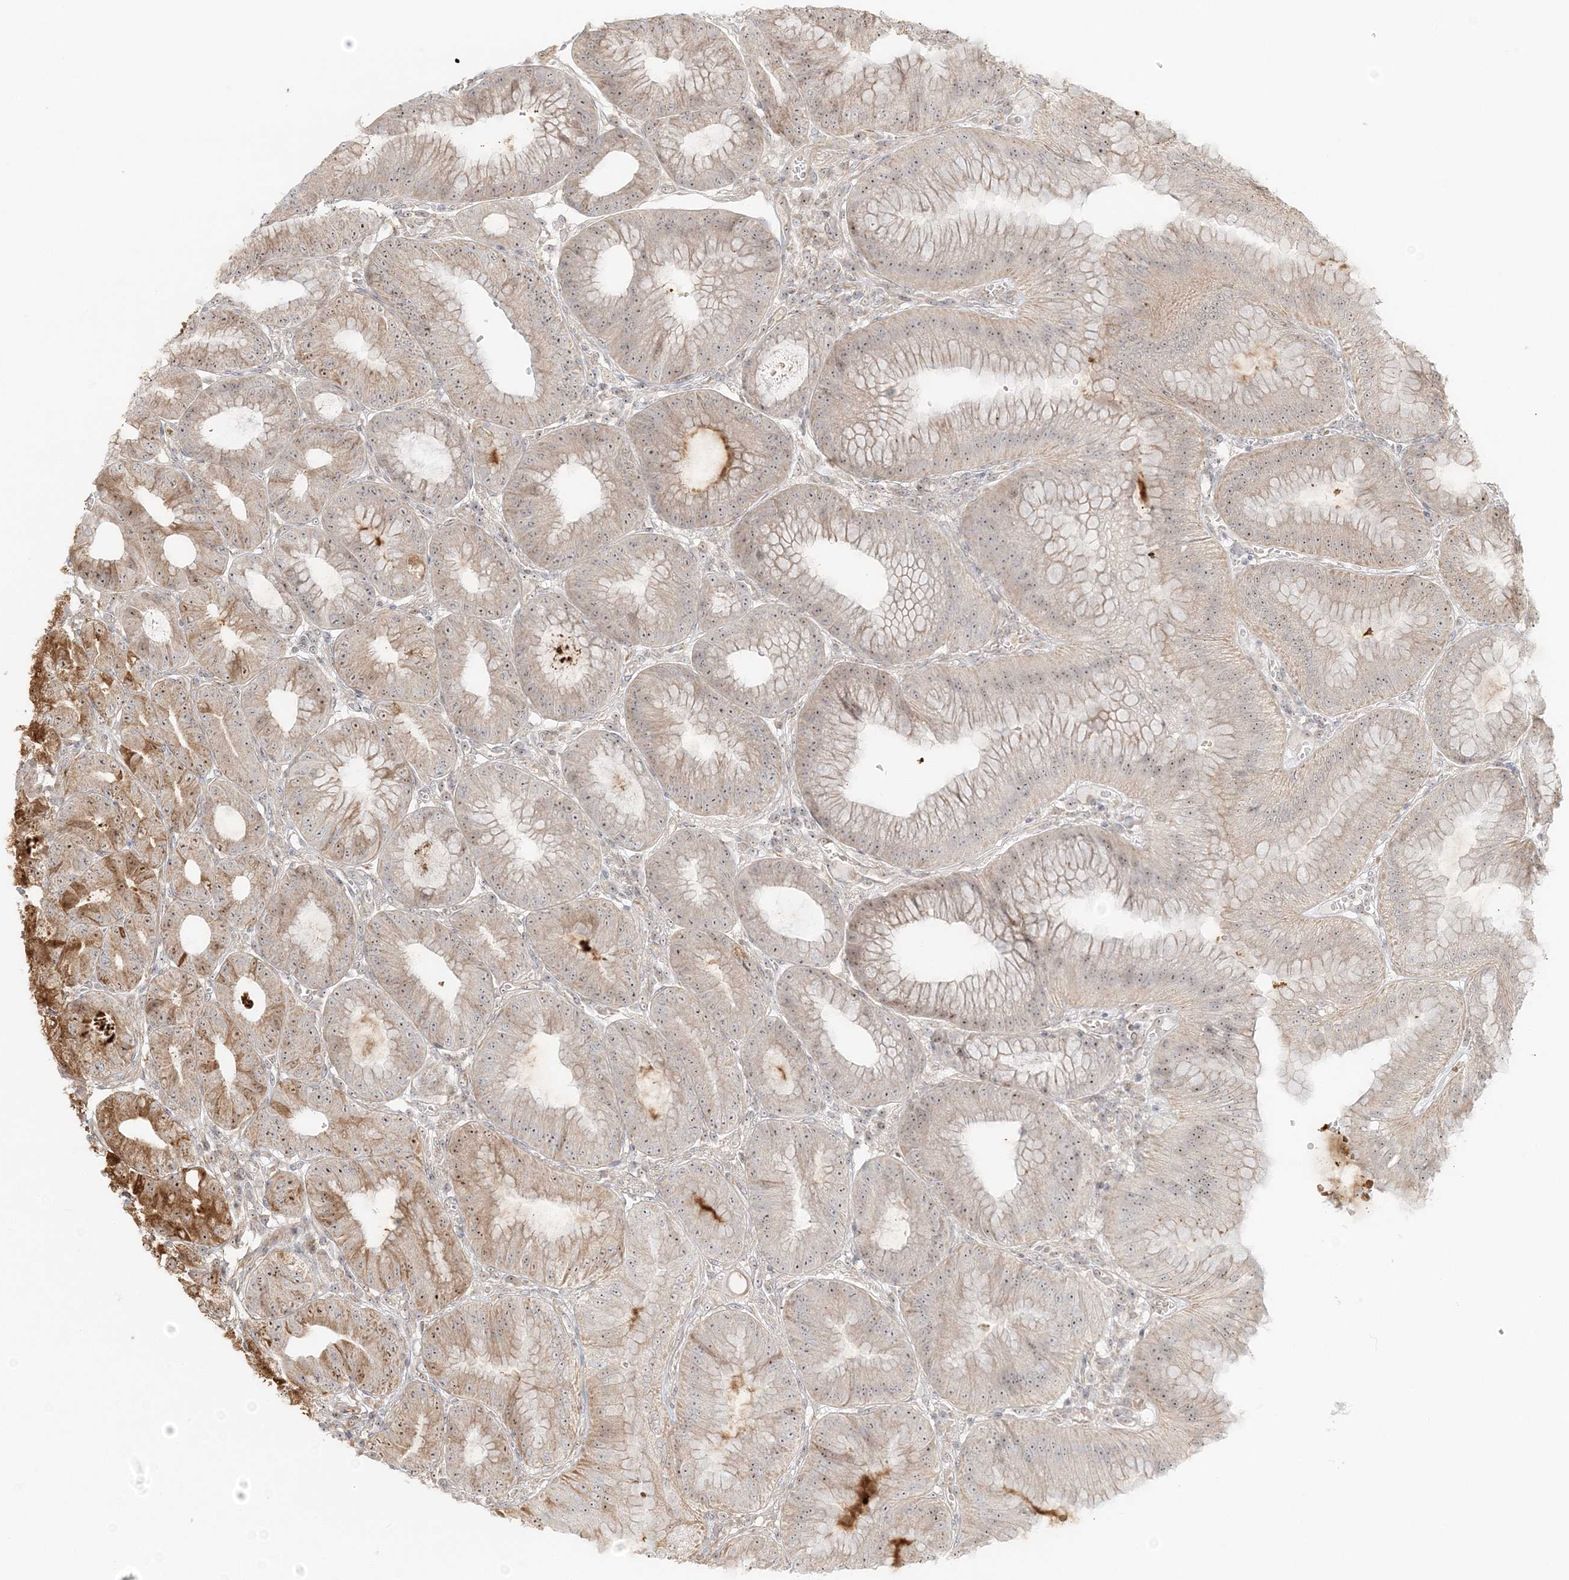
{"staining": {"intensity": "moderate", "quantity": "25%-75%", "location": "cytoplasmic/membranous,nuclear"}, "tissue": "stomach", "cell_type": "Glandular cells", "image_type": "normal", "snomed": [{"axis": "morphology", "description": "Normal tissue, NOS"}, {"axis": "topography", "description": "Stomach, lower"}], "caption": "Immunohistochemistry (IHC) (DAB) staining of normal stomach demonstrates moderate cytoplasmic/membranous,nuclear protein positivity in about 25%-75% of glandular cells. Using DAB (3,3'-diaminobenzidine) (brown) and hematoxylin (blue) stains, captured at high magnification using brightfield microscopy.", "gene": "UBE2F", "patient": {"sex": "male", "age": 71}}